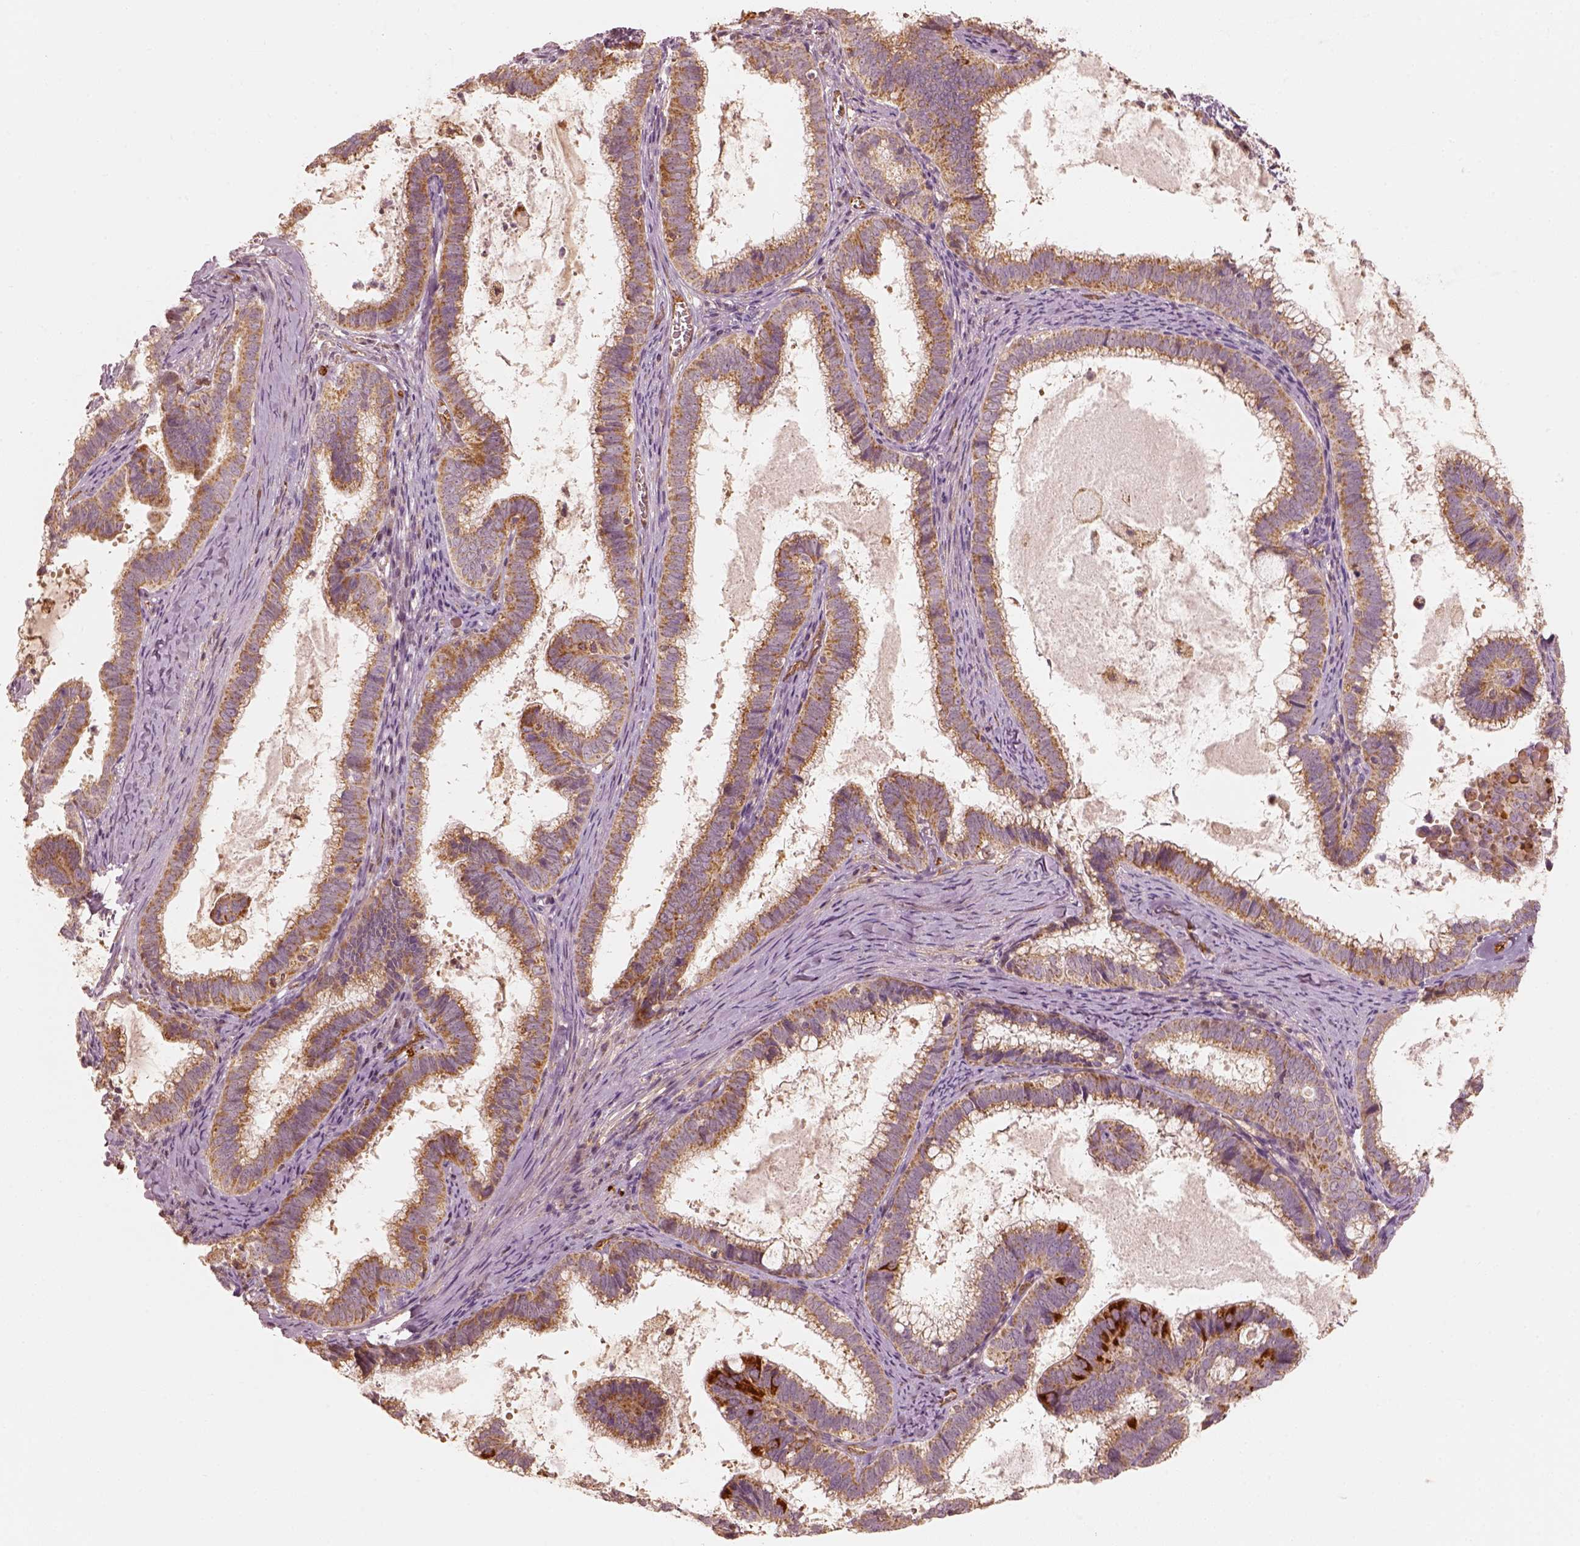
{"staining": {"intensity": "moderate", "quantity": ">75%", "location": "cytoplasmic/membranous"}, "tissue": "cervical cancer", "cell_type": "Tumor cells", "image_type": "cancer", "snomed": [{"axis": "morphology", "description": "Adenocarcinoma, NOS"}, {"axis": "topography", "description": "Cervix"}], "caption": "Cervical cancer (adenocarcinoma) stained for a protein reveals moderate cytoplasmic/membranous positivity in tumor cells.", "gene": "FSCN1", "patient": {"sex": "female", "age": 61}}